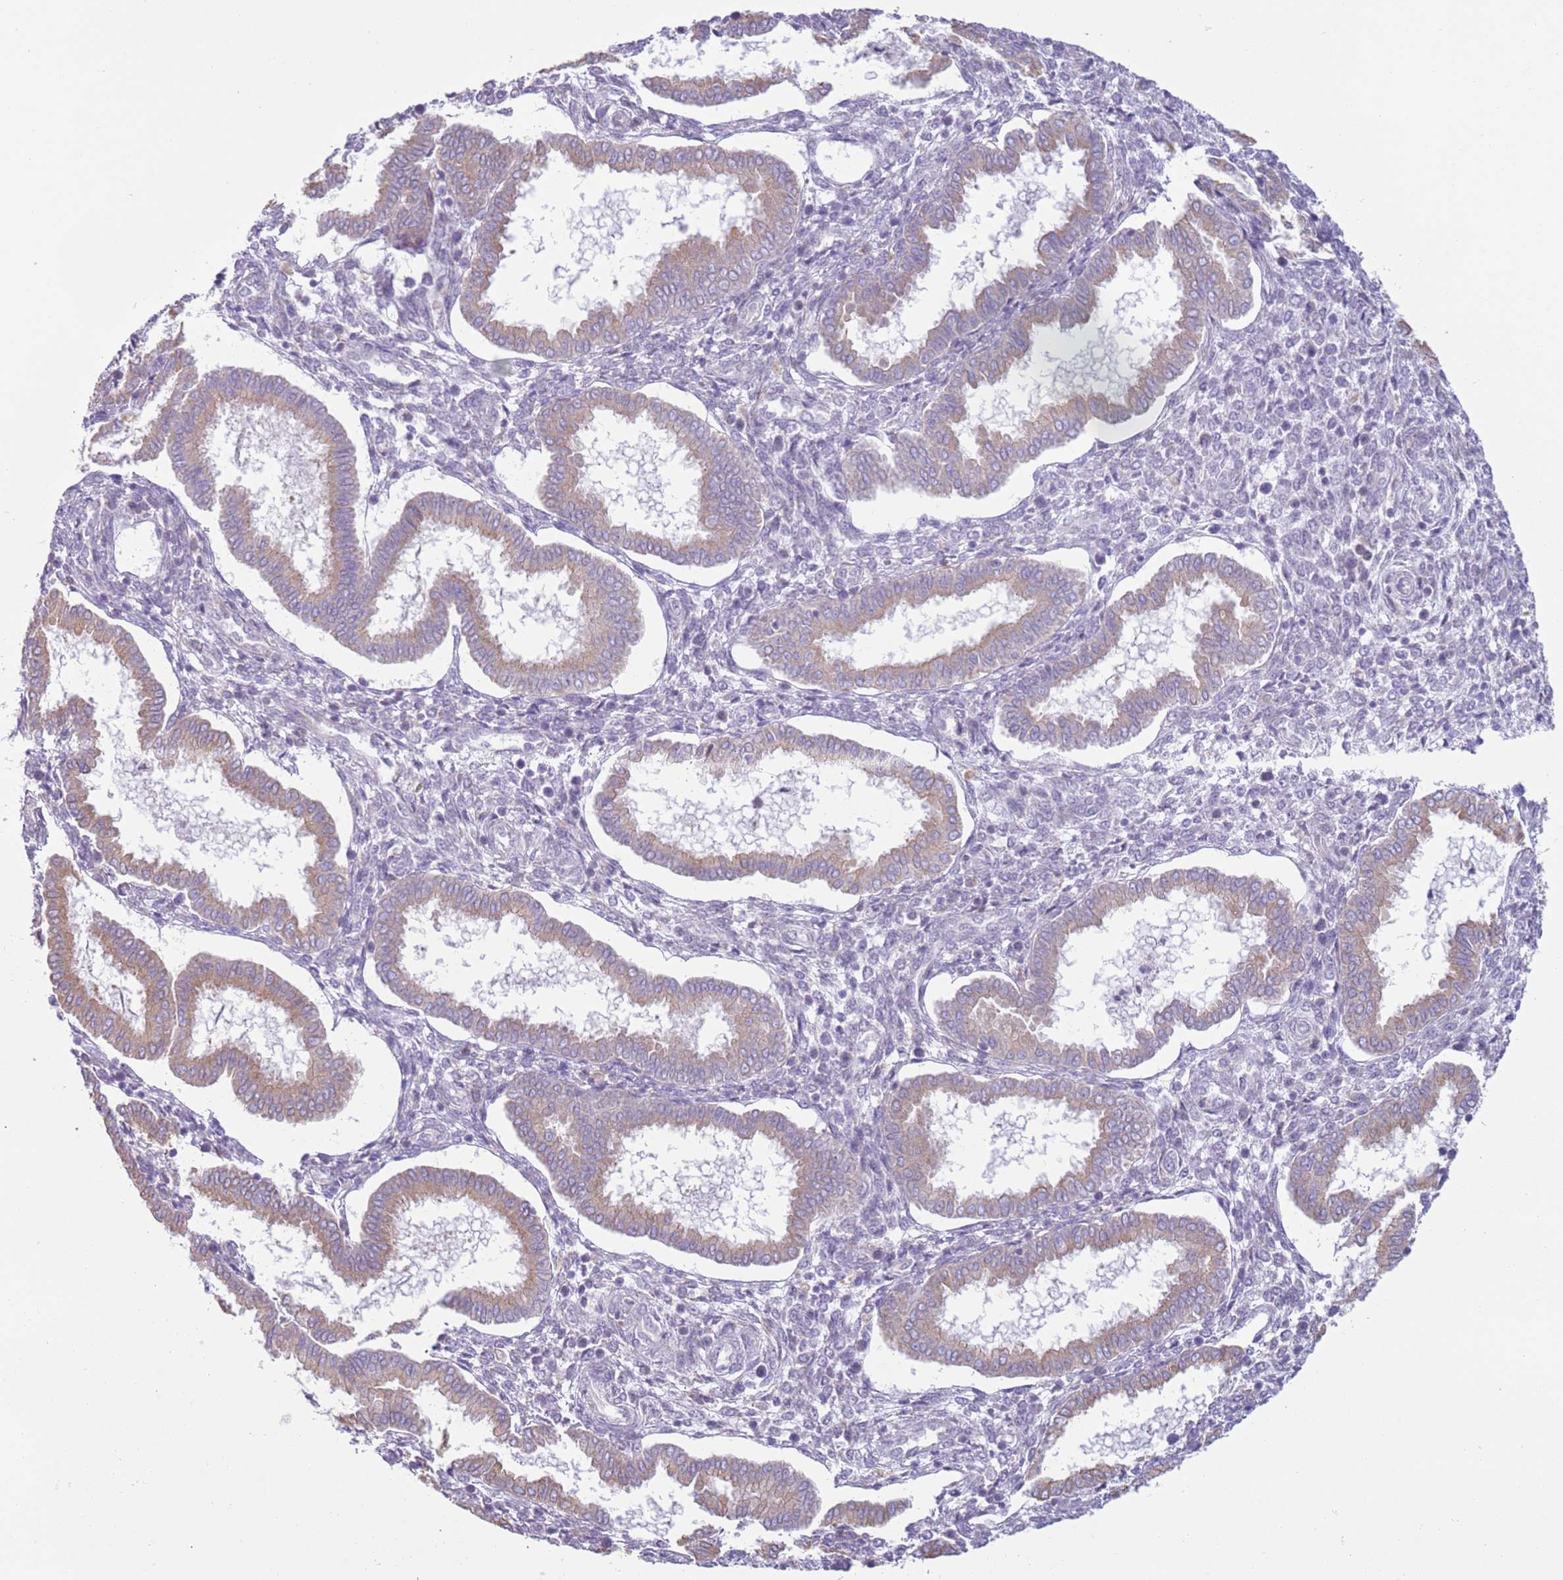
{"staining": {"intensity": "negative", "quantity": "none", "location": "none"}, "tissue": "endometrium", "cell_type": "Cells in endometrial stroma", "image_type": "normal", "snomed": [{"axis": "morphology", "description": "Normal tissue, NOS"}, {"axis": "topography", "description": "Endometrium"}], "caption": "This histopathology image is of benign endometrium stained with IHC to label a protein in brown with the nuclei are counter-stained blue. There is no staining in cells in endometrial stroma.", "gene": "OAF", "patient": {"sex": "female", "age": 24}}